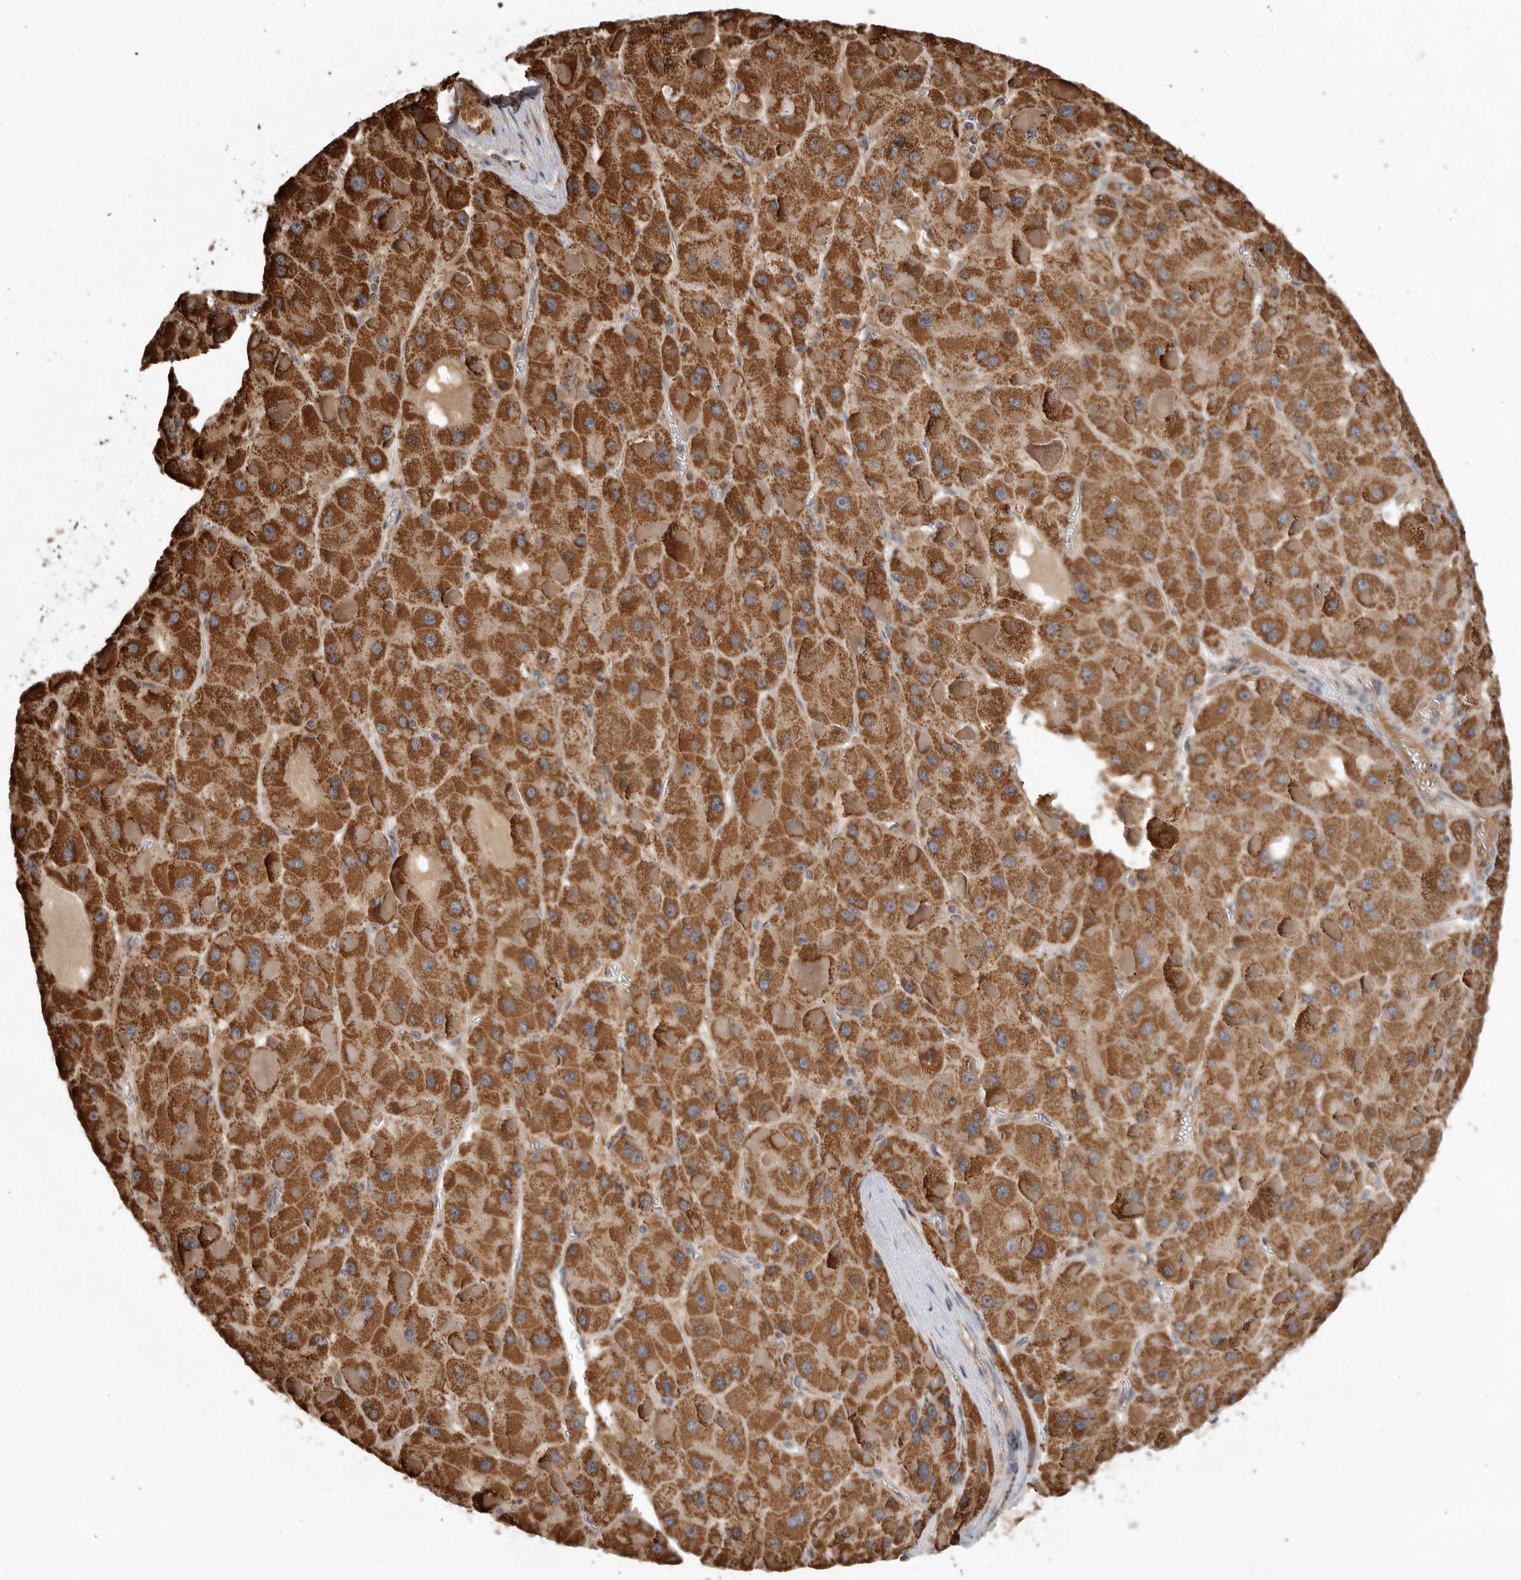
{"staining": {"intensity": "strong", "quantity": ">75%", "location": "cytoplasmic/membranous"}, "tissue": "liver cancer", "cell_type": "Tumor cells", "image_type": "cancer", "snomed": [{"axis": "morphology", "description": "Carcinoma, Hepatocellular, NOS"}, {"axis": "topography", "description": "Liver"}], "caption": "A micrograph showing strong cytoplasmic/membranous positivity in approximately >75% of tumor cells in liver cancer (hepatocellular carcinoma), as visualized by brown immunohistochemical staining.", "gene": "GCNT2", "patient": {"sex": "female", "age": 73}}